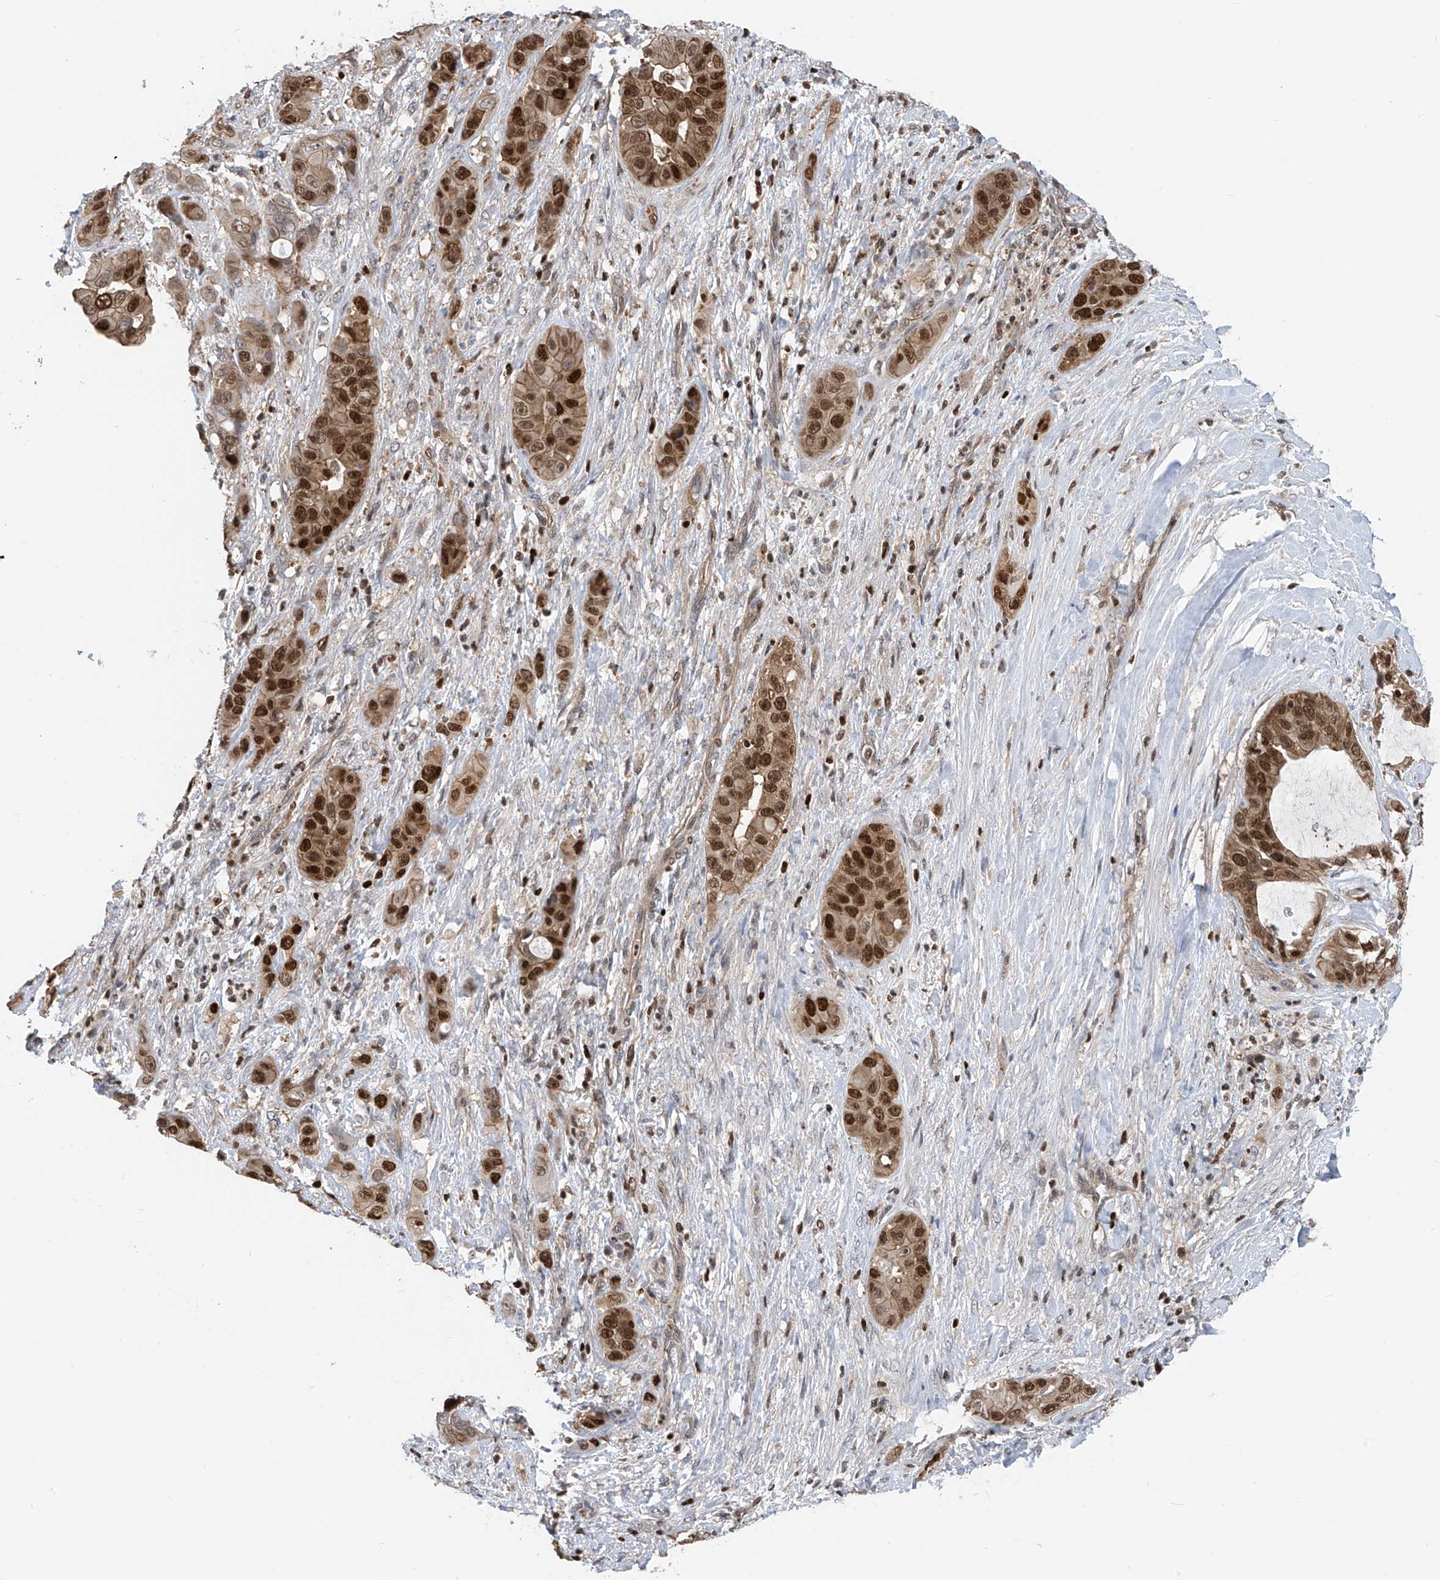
{"staining": {"intensity": "strong", "quantity": "25%-75%", "location": "cytoplasmic/membranous,nuclear"}, "tissue": "liver cancer", "cell_type": "Tumor cells", "image_type": "cancer", "snomed": [{"axis": "morphology", "description": "Cholangiocarcinoma"}, {"axis": "topography", "description": "Liver"}], "caption": "A brown stain shows strong cytoplasmic/membranous and nuclear staining of a protein in human liver cancer (cholangiocarcinoma) tumor cells. (brown staining indicates protein expression, while blue staining denotes nuclei).", "gene": "DNAJC9", "patient": {"sex": "female", "age": 52}}